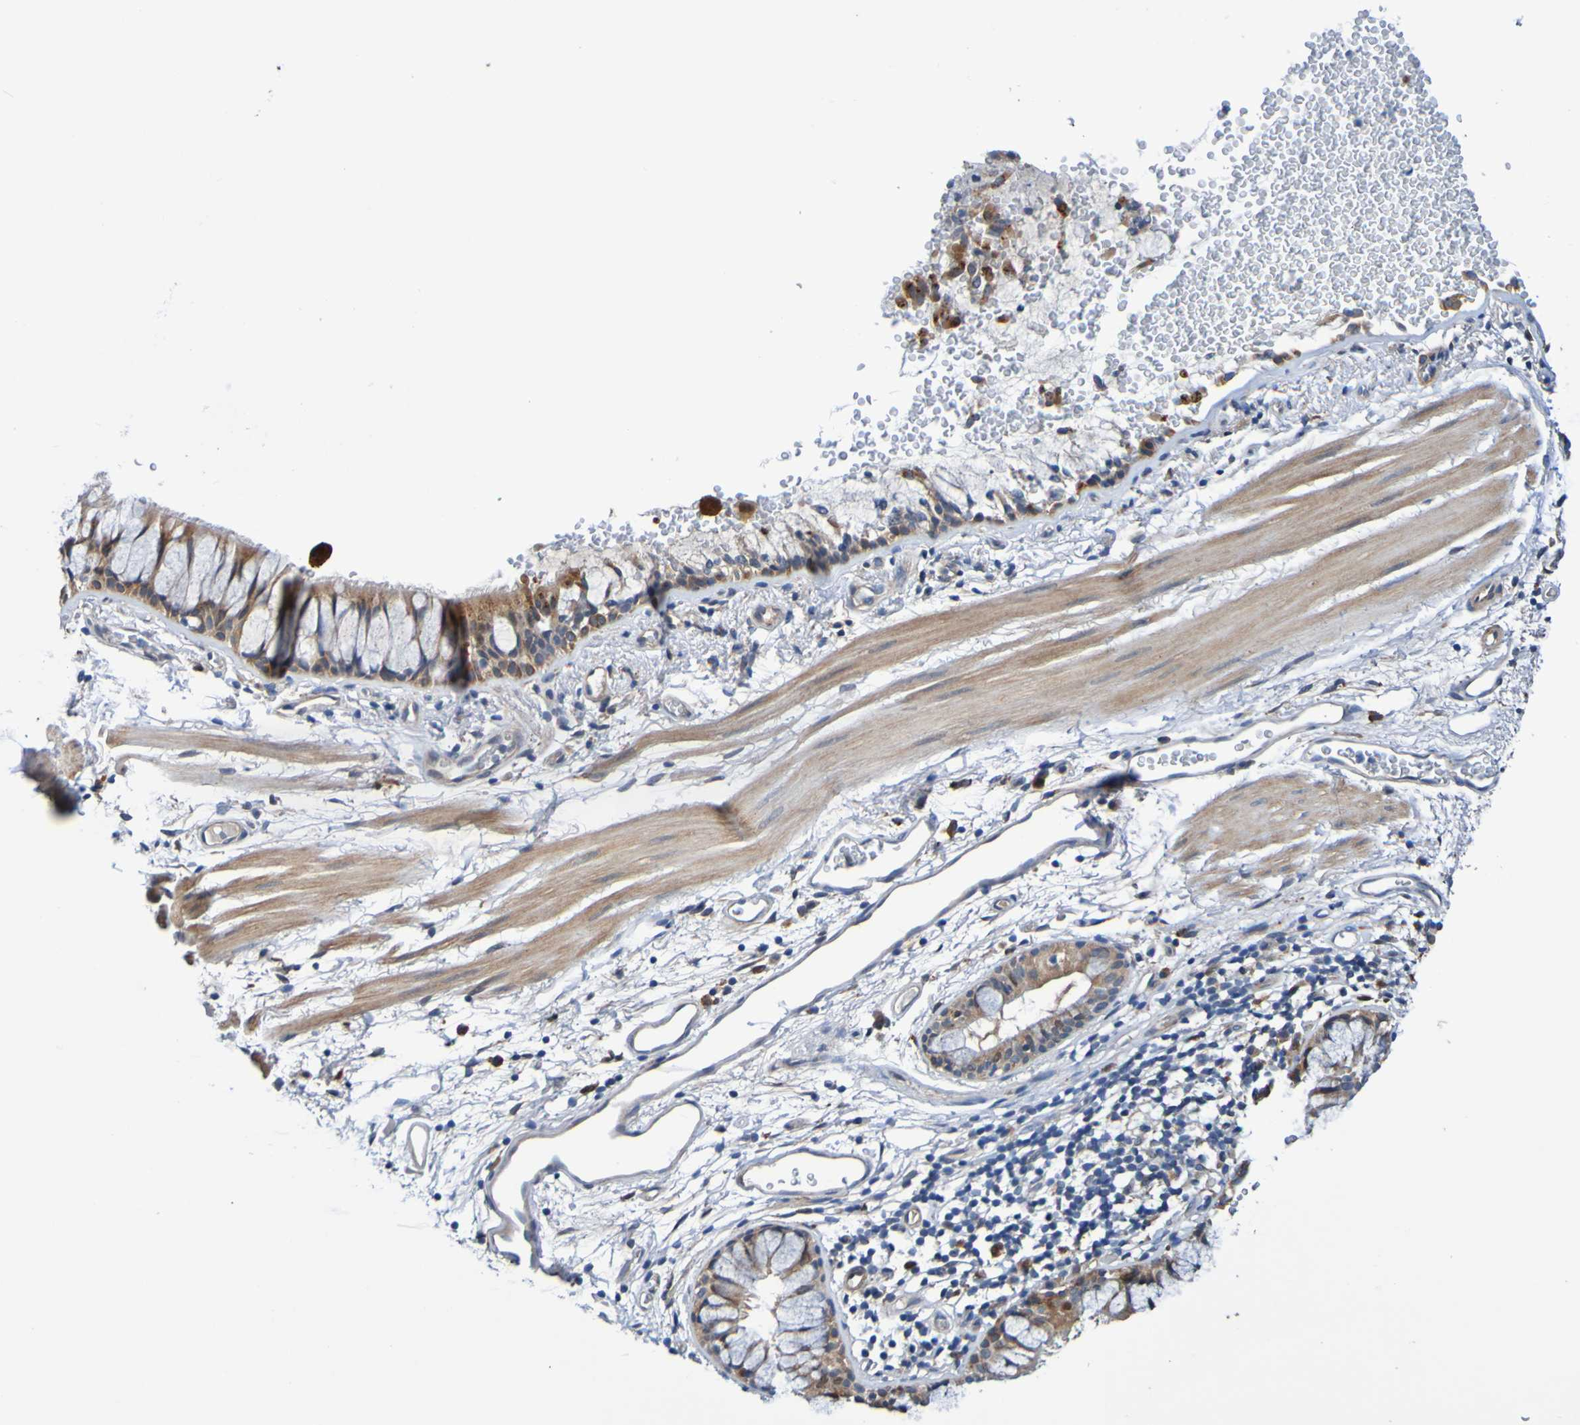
{"staining": {"intensity": "moderate", "quantity": ">75%", "location": "cytoplasmic/membranous"}, "tissue": "bronchus", "cell_type": "Respiratory epithelial cells", "image_type": "normal", "snomed": [{"axis": "morphology", "description": "Normal tissue, NOS"}, {"axis": "topography", "description": "Cartilage tissue"}, {"axis": "topography", "description": "Bronchus"}], "caption": "Approximately >75% of respiratory epithelial cells in normal bronchus exhibit moderate cytoplasmic/membranous protein expression as visualized by brown immunohistochemical staining.", "gene": "METAP2", "patient": {"sex": "female", "age": 53}}